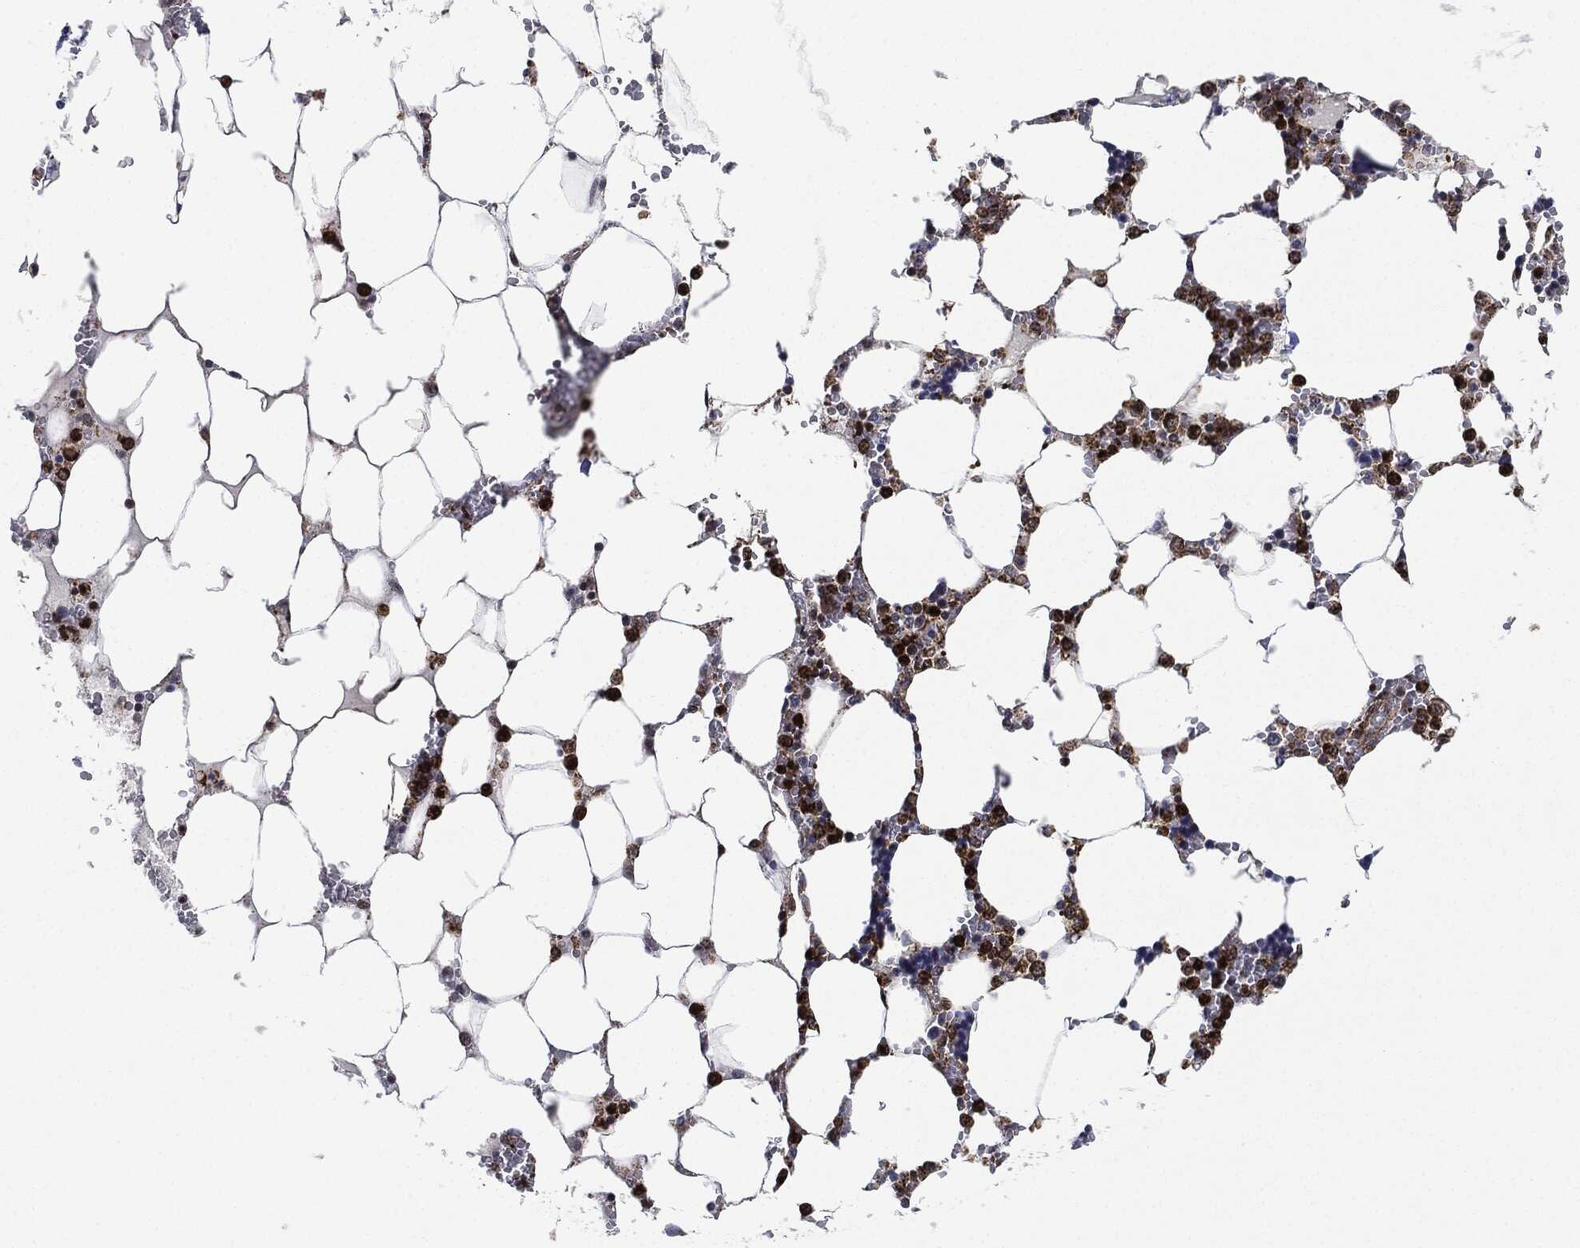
{"staining": {"intensity": "strong", "quantity": ">75%", "location": "nuclear"}, "tissue": "bone marrow", "cell_type": "Hematopoietic cells", "image_type": "normal", "snomed": [{"axis": "morphology", "description": "Normal tissue, NOS"}, {"axis": "topography", "description": "Bone marrow"}], "caption": "A brown stain highlights strong nuclear positivity of a protein in hematopoietic cells of benign human bone marrow. (DAB (3,3'-diaminobenzidine) = brown stain, brightfield microscopy at high magnification).", "gene": "NANOS3", "patient": {"sex": "male", "age": 64}}